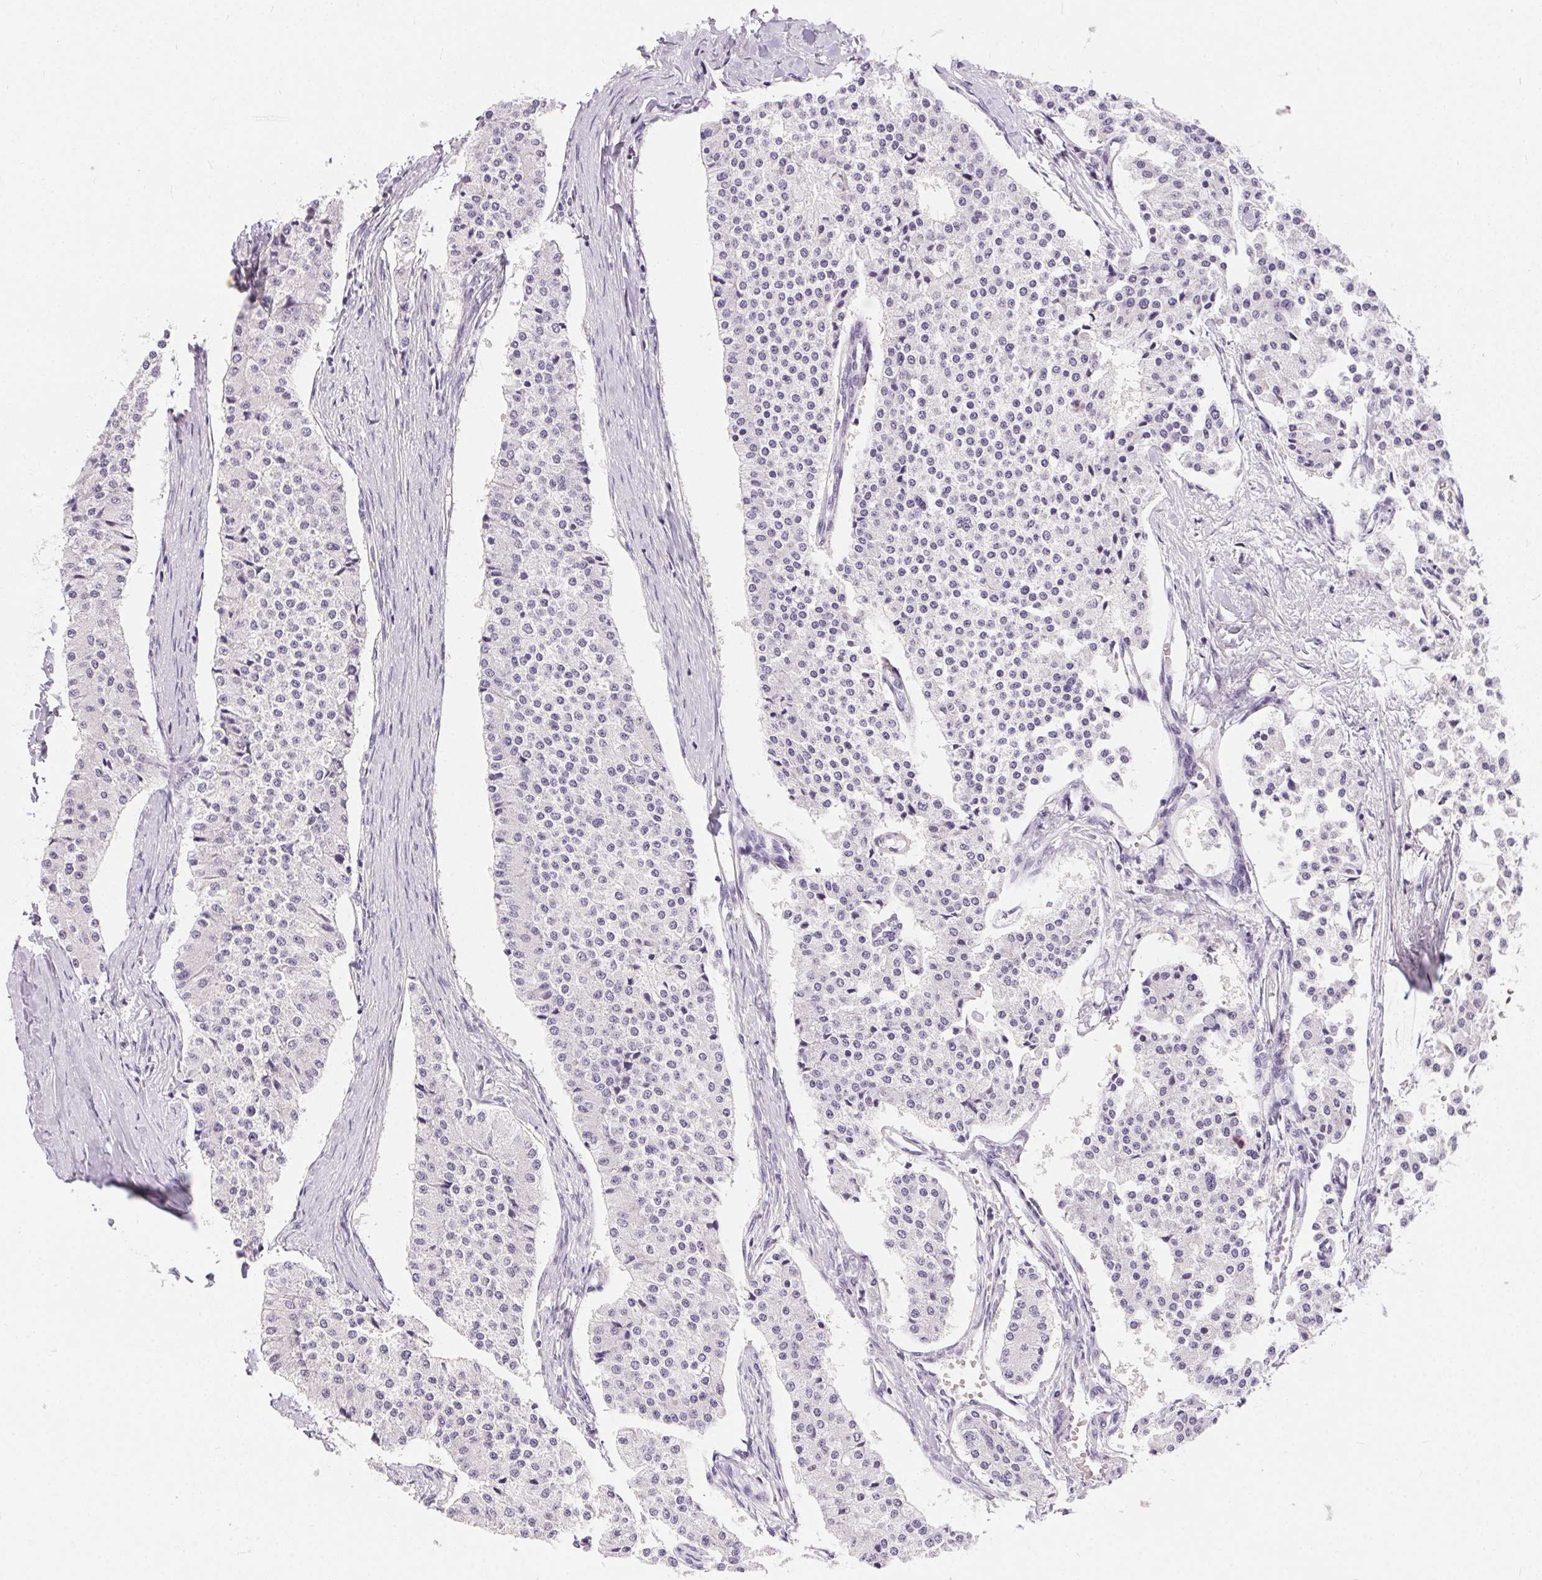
{"staining": {"intensity": "negative", "quantity": "none", "location": "none"}, "tissue": "carcinoid", "cell_type": "Tumor cells", "image_type": "cancer", "snomed": [{"axis": "morphology", "description": "Carcinoid, malignant, NOS"}, {"axis": "topography", "description": "Colon"}], "caption": "Carcinoid was stained to show a protein in brown. There is no significant expression in tumor cells.", "gene": "GBP6", "patient": {"sex": "female", "age": 52}}